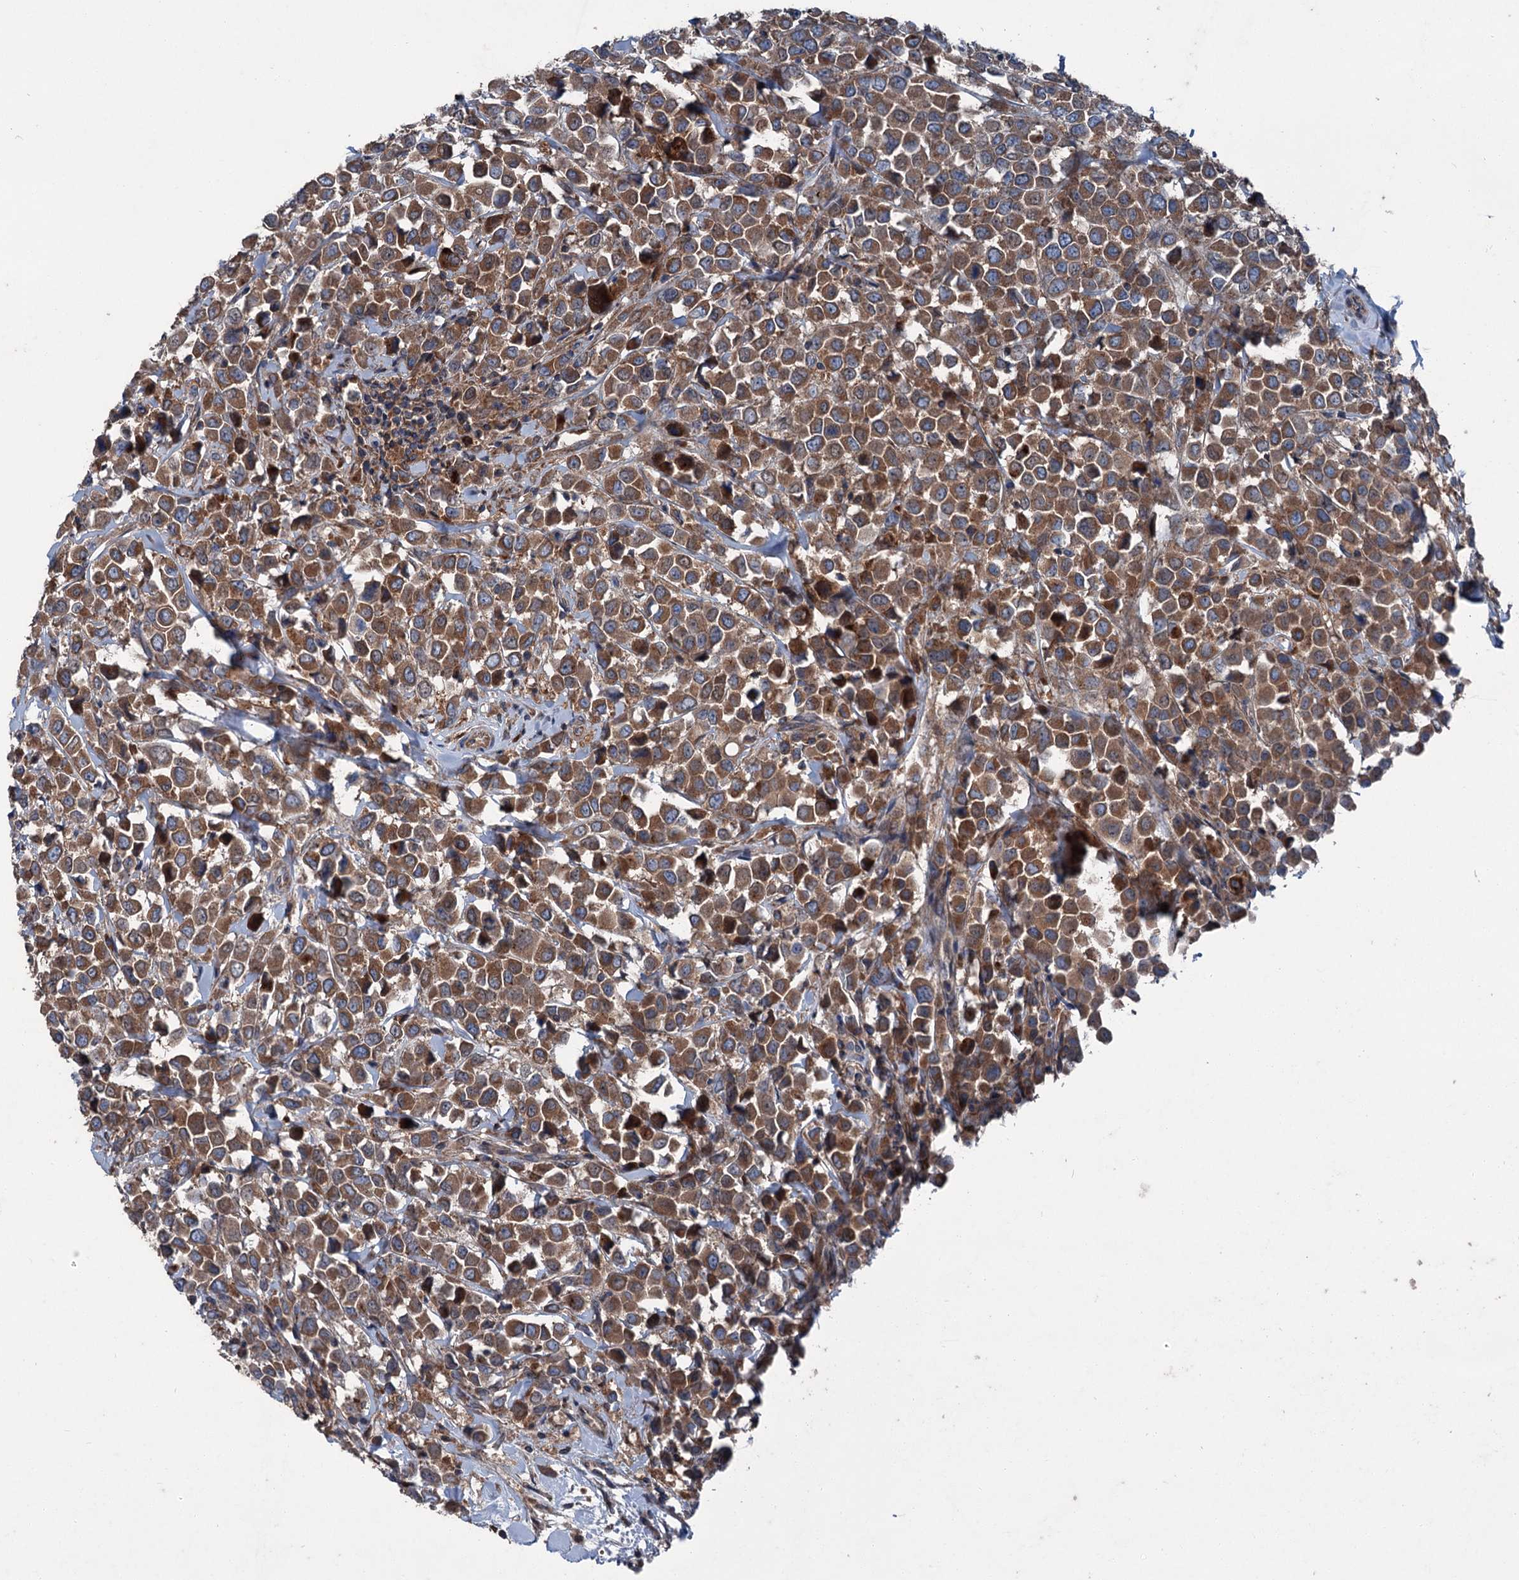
{"staining": {"intensity": "strong", "quantity": ">75%", "location": "cytoplasmic/membranous"}, "tissue": "breast cancer", "cell_type": "Tumor cells", "image_type": "cancer", "snomed": [{"axis": "morphology", "description": "Duct carcinoma"}, {"axis": "topography", "description": "Breast"}], "caption": "Tumor cells display high levels of strong cytoplasmic/membranous positivity in about >75% of cells in human intraductal carcinoma (breast). (brown staining indicates protein expression, while blue staining denotes nuclei).", "gene": "RUFY1", "patient": {"sex": "female", "age": 61}}